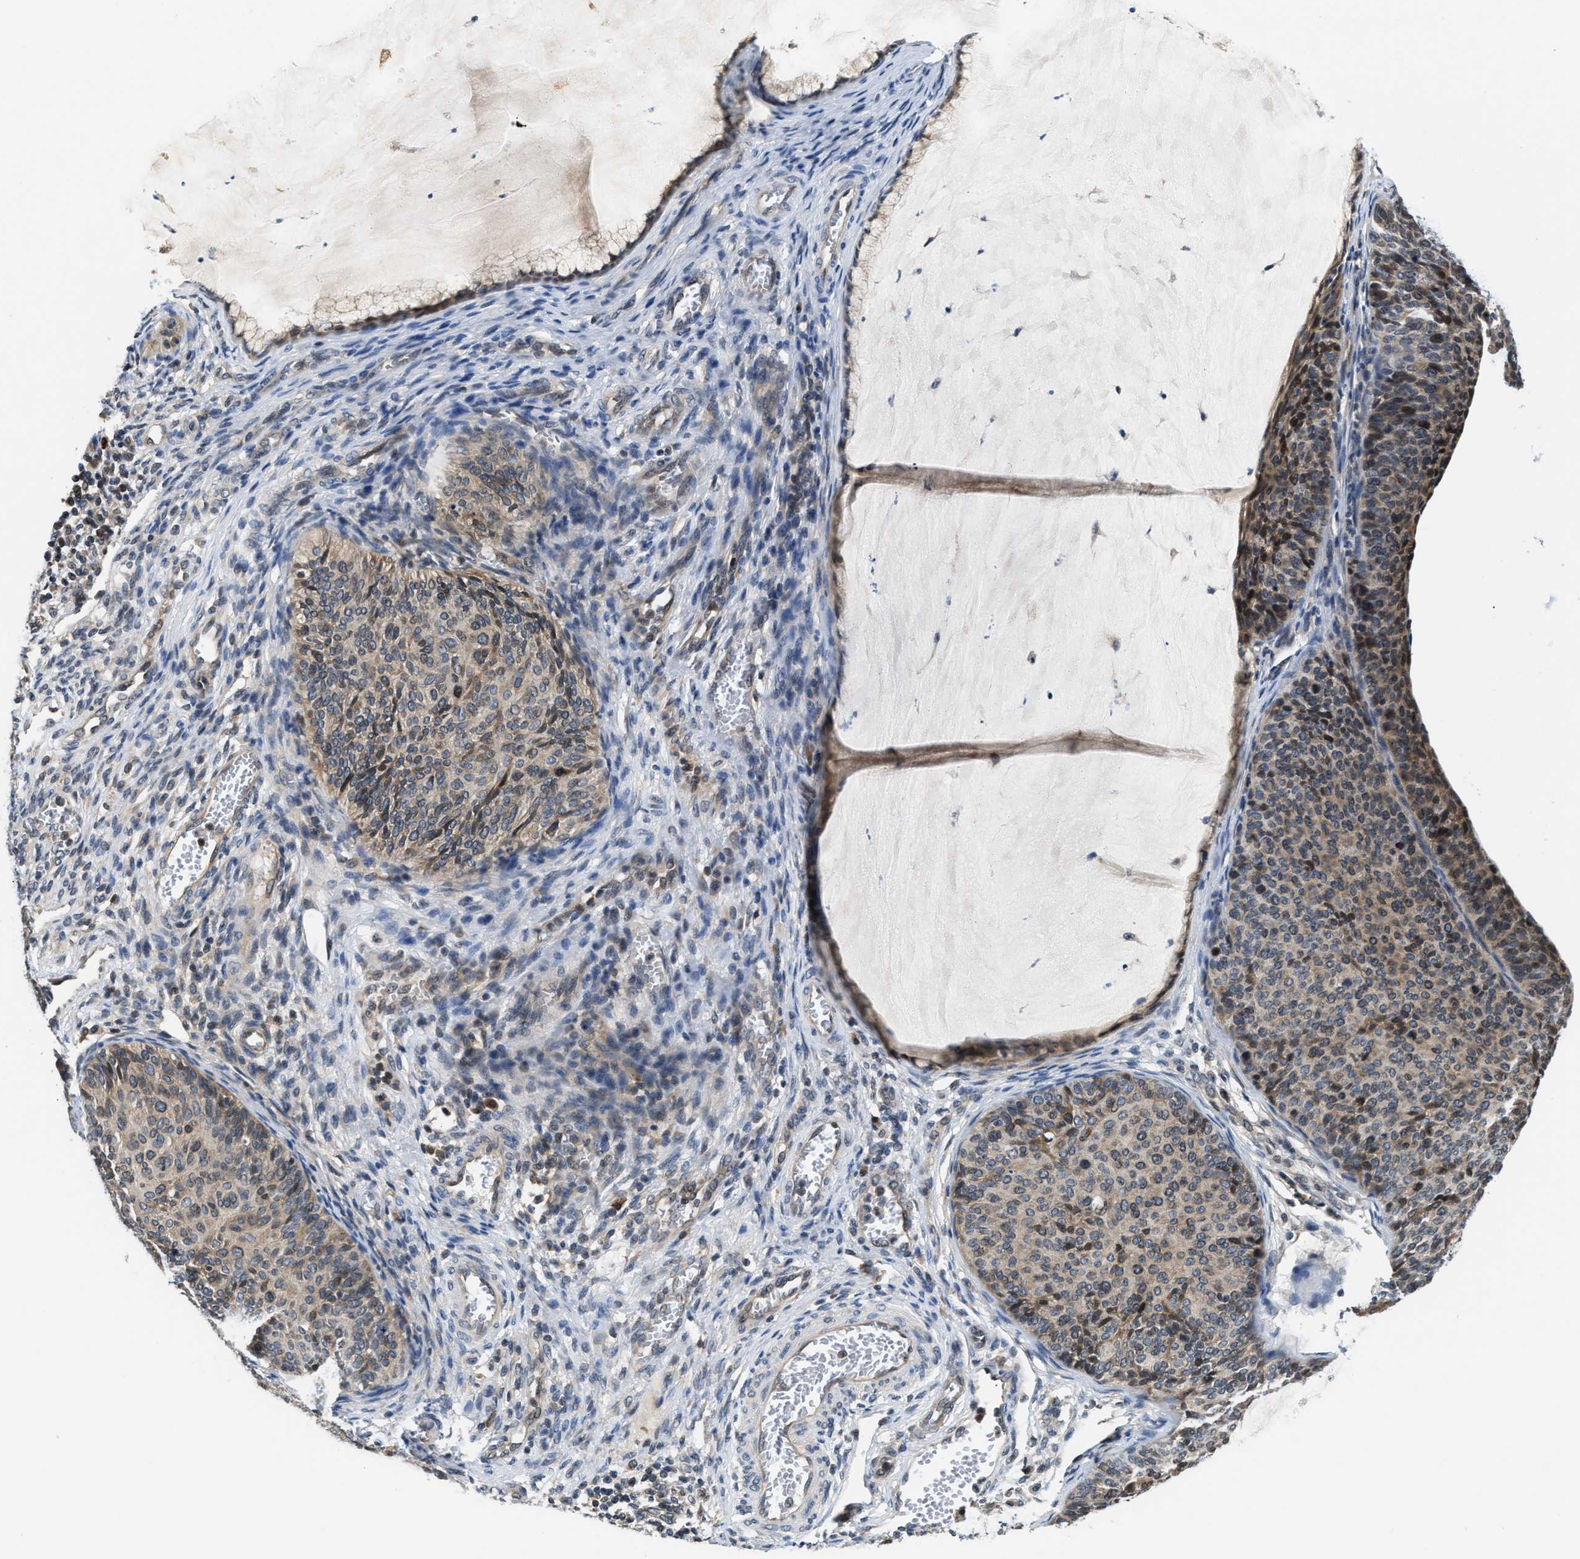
{"staining": {"intensity": "weak", "quantity": ">75%", "location": "cytoplasmic/membranous"}, "tissue": "cervical cancer", "cell_type": "Tumor cells", "image_type": "cancer", "snomed": [{"axis": "morphology", "description": "Squamous cell carcinoma, NOS"}, {"axis": "topography", "description": "Cervix"}], "caption": "Brown immunohistochemical staining in cervical cancer (squamous cell carcinoma) reveals weak cytoplasmic/membranous positivity in about >75% of tumor cells. (DAB (3,3'-diaminobenzidine) IHC with brightfield microscopy, high magnification).", "gene": "RAB29", "patient": {"sex": "female", "age": 36}}